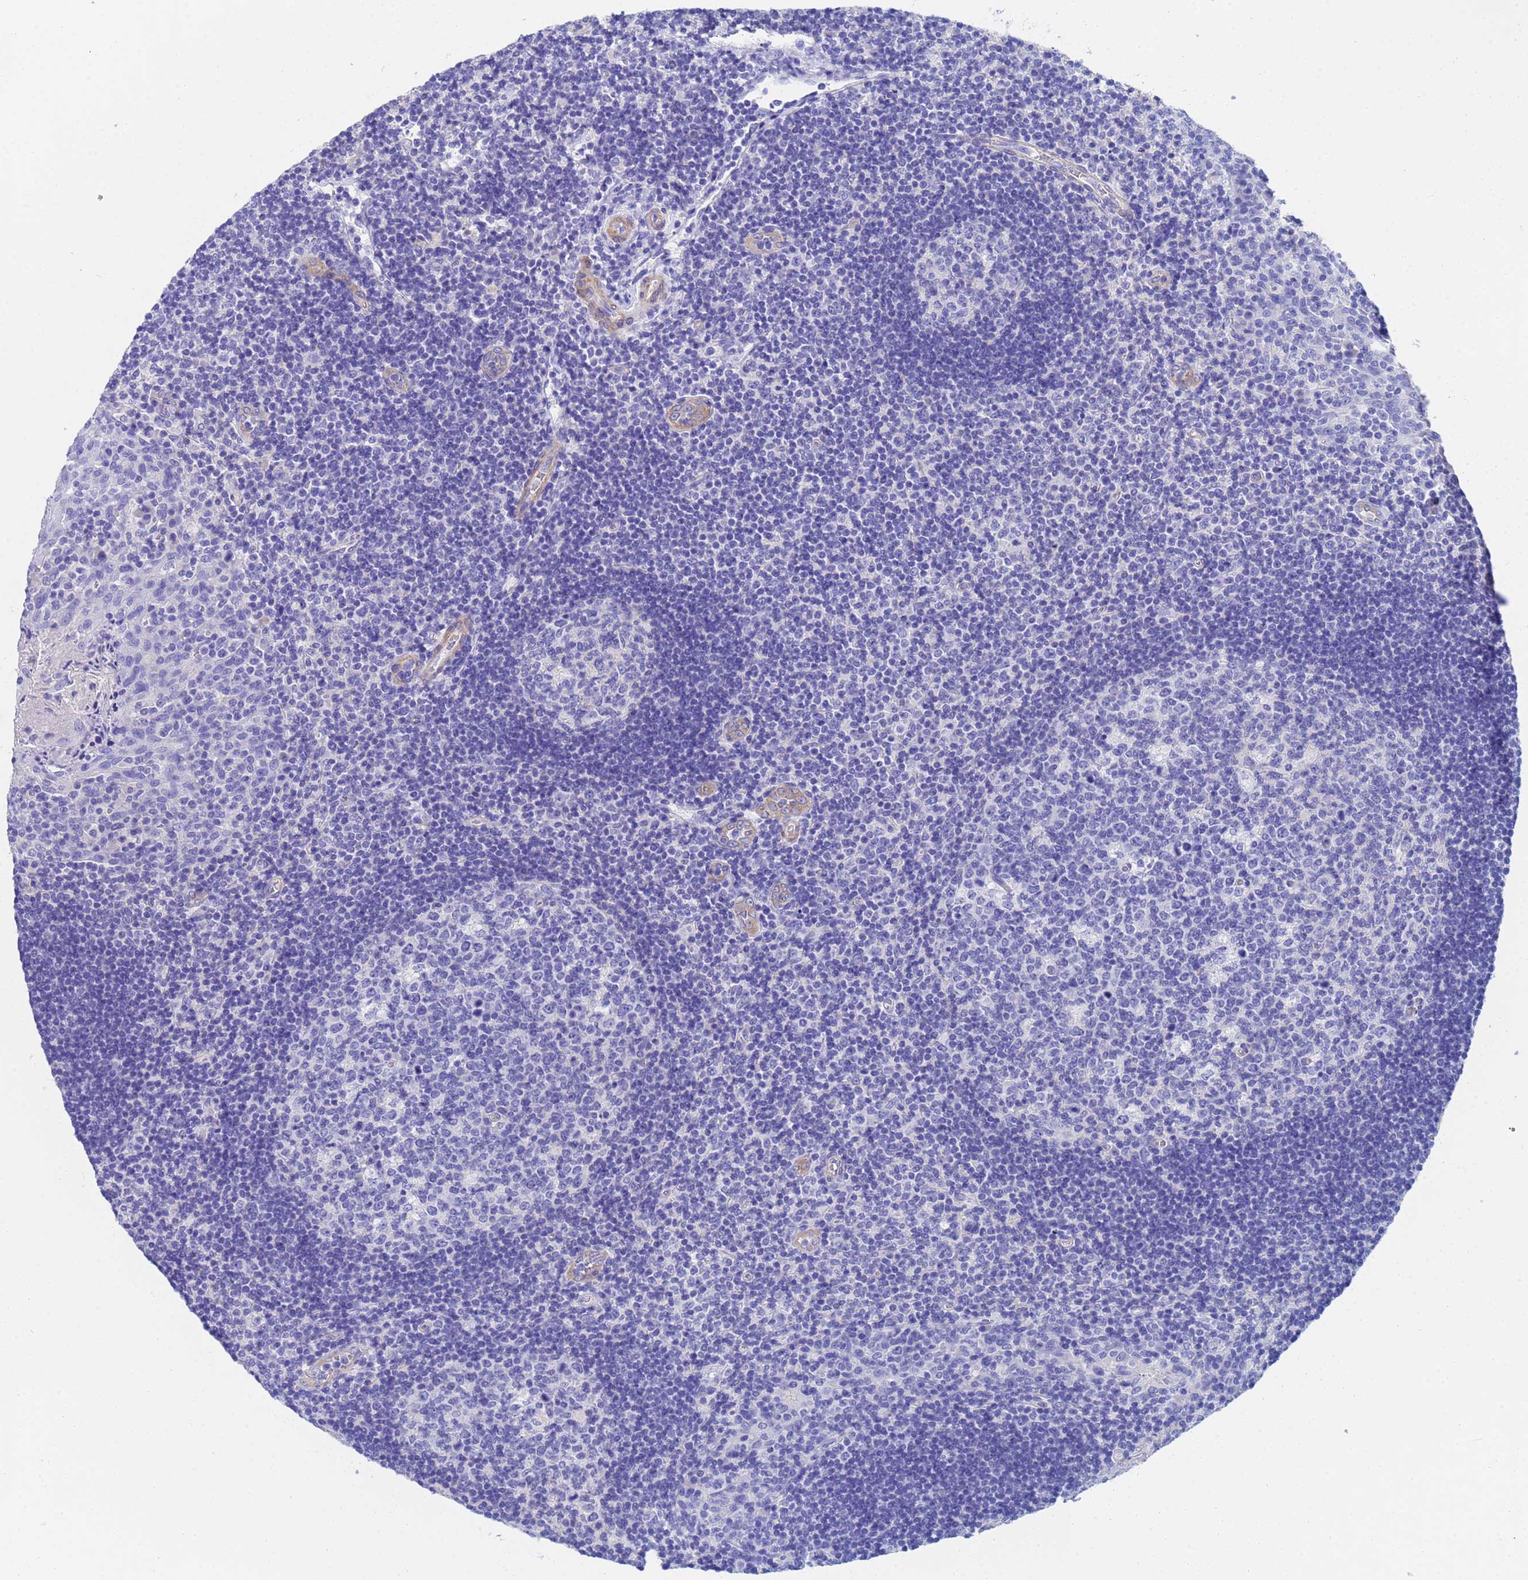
{"staining": {"intensity": "negative", "quantity": "none", "location": "none"}, "tissue": "tonsil", "cell_type": "Germinal center cells", "image_type": "normal", "snomed": [{"axis": "morphology", "description": "Normal tissue, NOS"}, {"axis": "topography", "description": "Tonsil"}], "caption": "DAB (3,3'-diaminobenzidine) immunohistochemical staining of normal tonsil demonstrates no significant positivity in germinal center cells.", "gene": "CST1", "patient": {"sex": "male", "age": 17}}